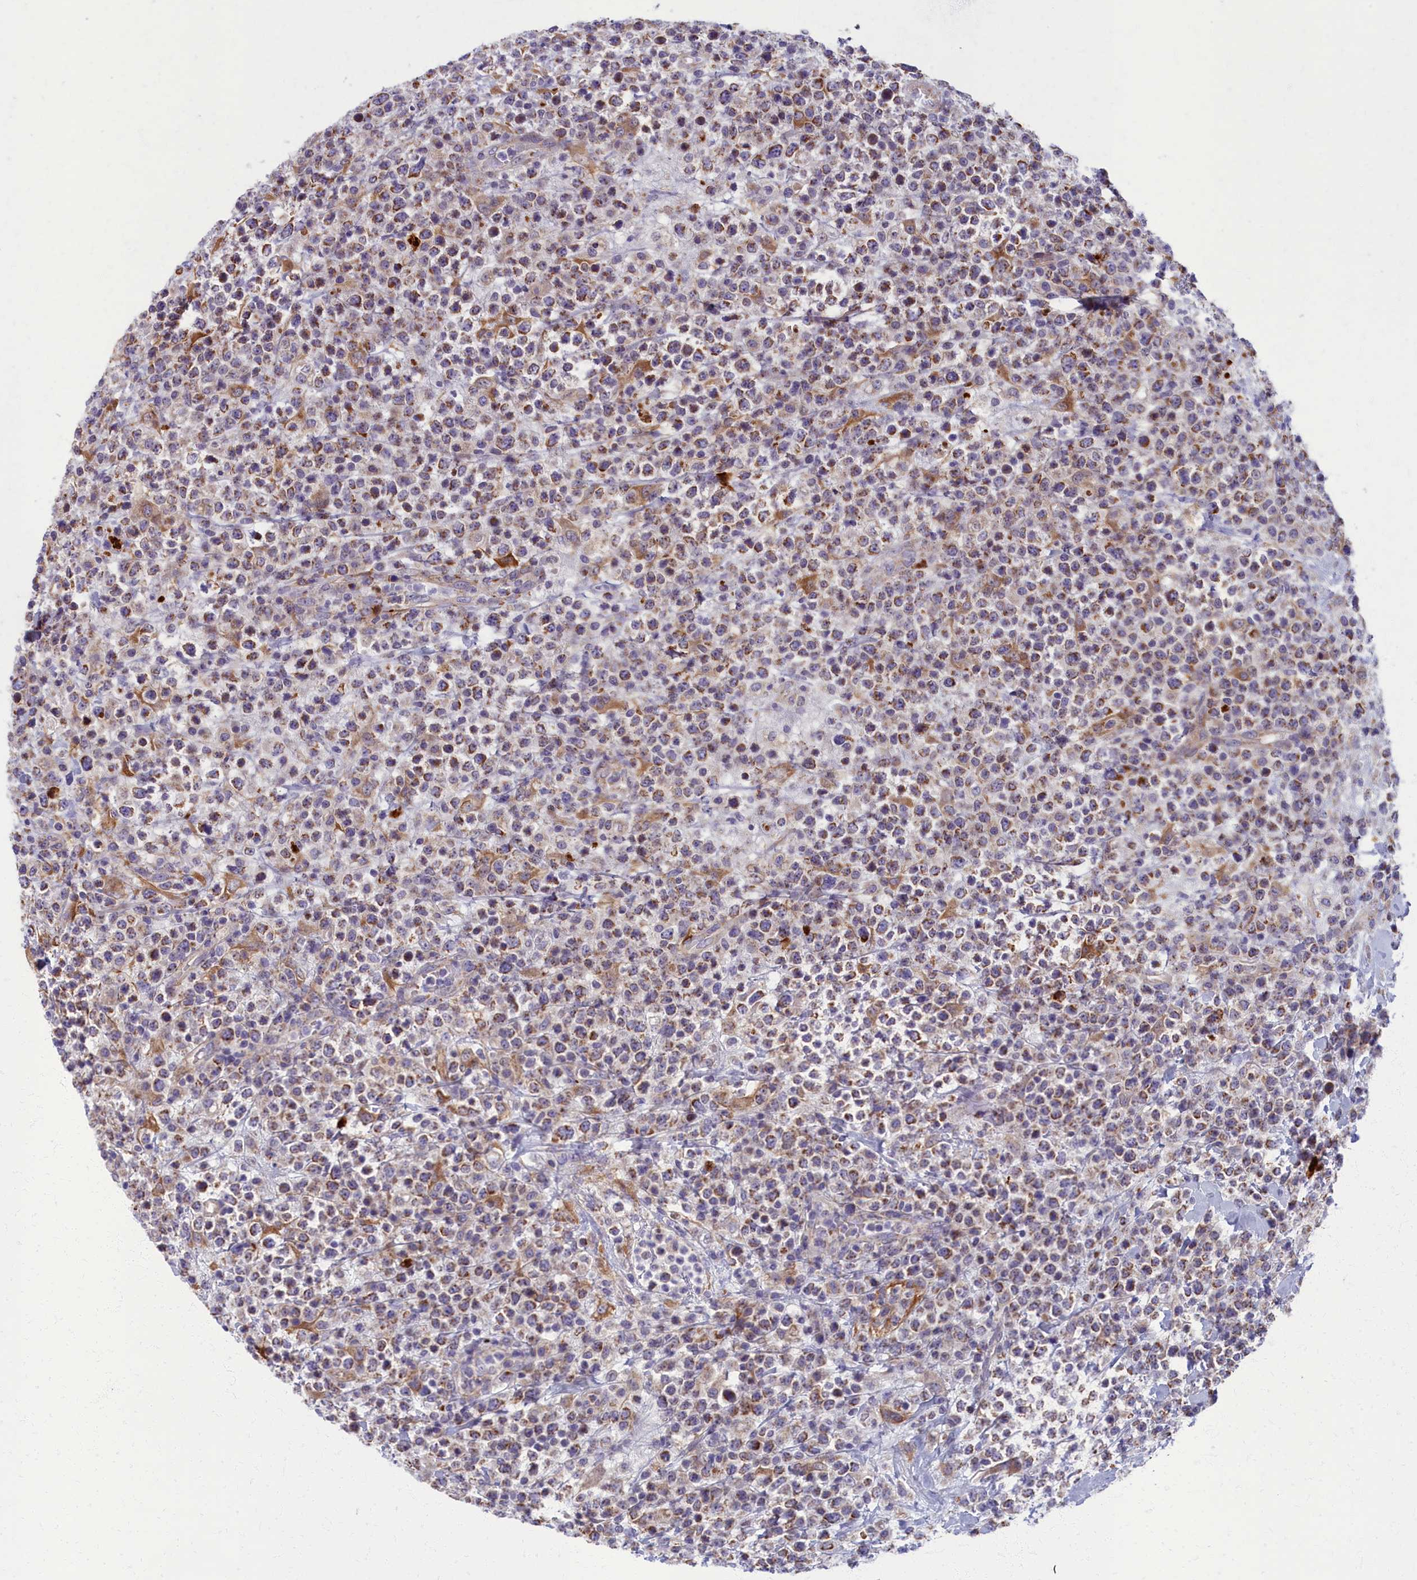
{"staining": {"intensity": "moderate", "quantity": "25%-75%", "location": "cytoplasmic/membranous"}, "tissue": "lymphoma", "cell_type": "Tumor cells", "image_type": "cancer", "snomed": [{"axis": "morphology", "description": "Malignant lymphoma, non-Hodgkin's type, High grade"}, {"axis": "topography", "description": "Colon"}], "caption": "DAB (3,3'-diaminobenzidine) immunohistochemical staining of high-grade malignant lymphoma, non-Hodgkin's type exhibits moderate cytoplasmic/membranous protein positivity in approximately 25%-75% of tumor cells. (DAB (3,3'-diaminobenzidine) IHC with brightfield microscopy, high magnification).", "gene": "MRPS25", "patient": {"sex": "female", "age": 53}}